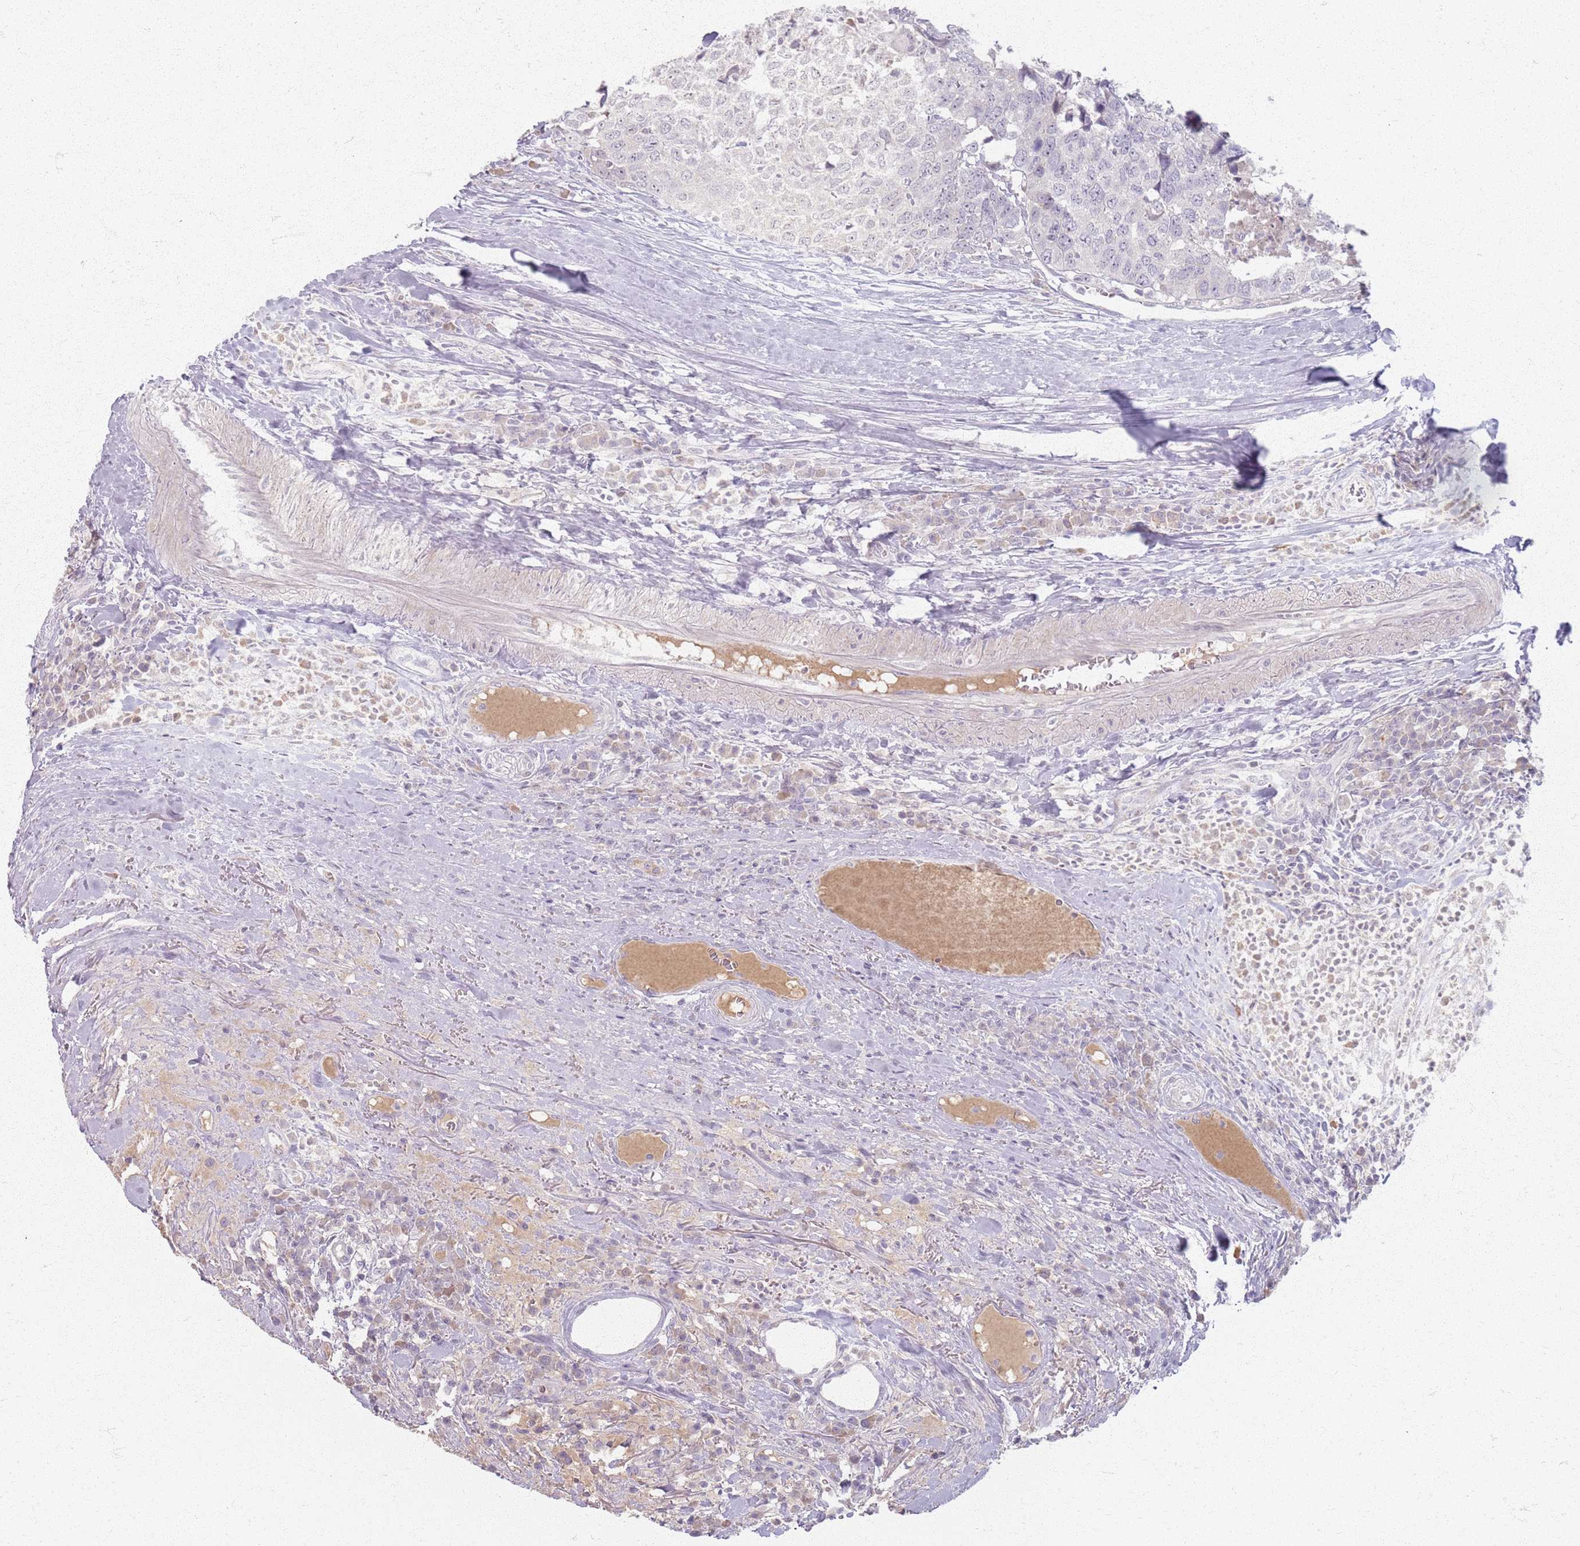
{"staining": {"intensity": "negative", "quantity": "none", "location": "none"}, "tissue": "head and neck cancer", "cell_type": "Tumor cells", "image_type": "cancer", "snomed": [{"axis": "morphology", "description": "Squamous cell carcinoma, NOS"}, {"axis": "topography", "description": "Head-Neck"}], "caption": "Immunohistochemistry (IHC) of human head and neck cancer (squamous cell carcinoma) reveals no positivity in tumor cells.", "gene": "CRIPT", "patient": {"sex": "male", "age": 66}}